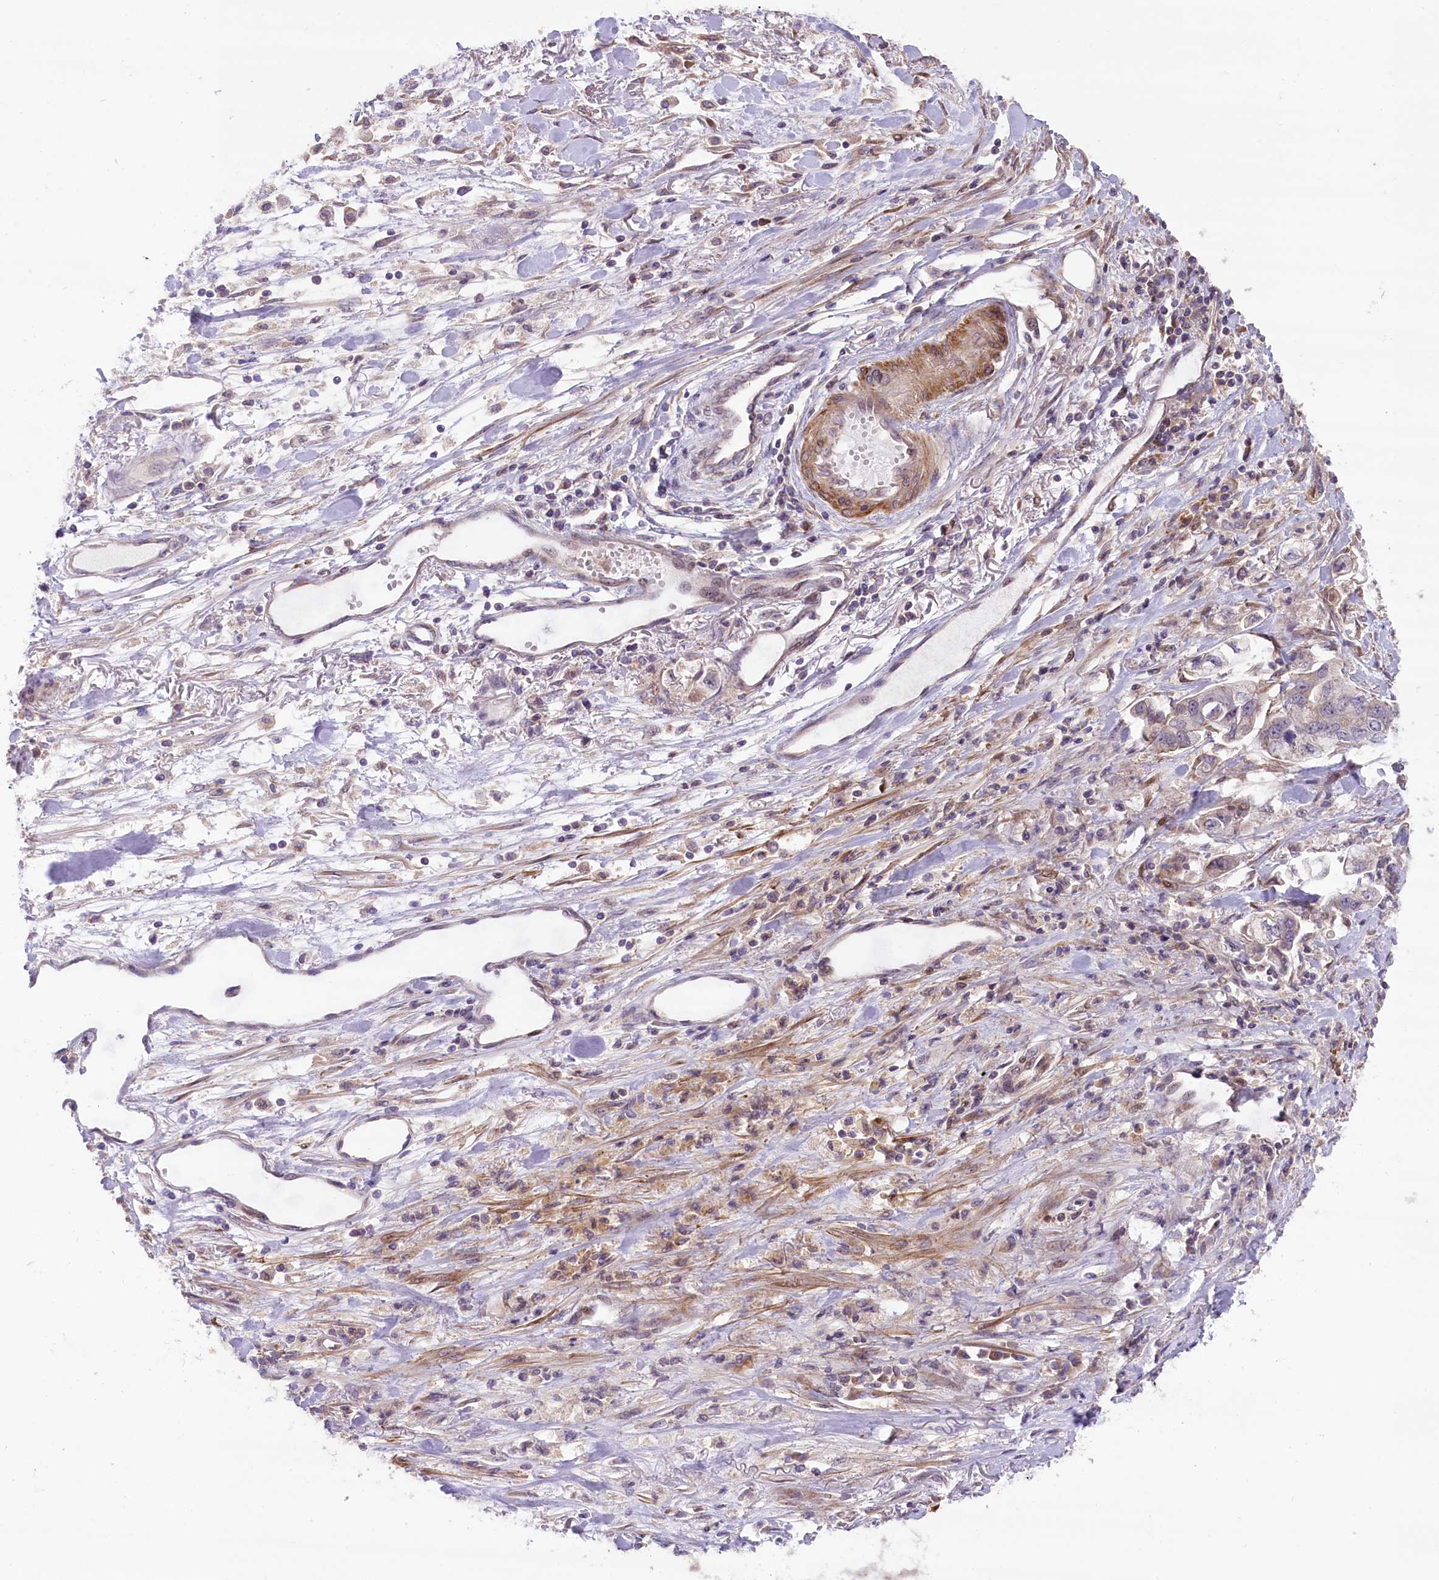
{"staining": {"intensity": "weak", "quantity": "<25%", "location": "cytoplasmic/membranous"}, "tissue": "stomach cancer", "cell_type": "Tumor cells", "image_type": "cancer", "snomed": [{"axis": "morphology", "description": "Adenocarcinoma, NOS"}, {"axis": "topography", "description": "Stomach"}], "caption": "Immunohistochemistry (IHC) histopathology image of neoplastic tissue: stomach adenocarcinoma stained with DAB (3,3'-diaminobenzidine) displays no significant protein positivity in tumor cells.", "gene": "HDAC5", "patient": {"sex": "male", "age": 62}}